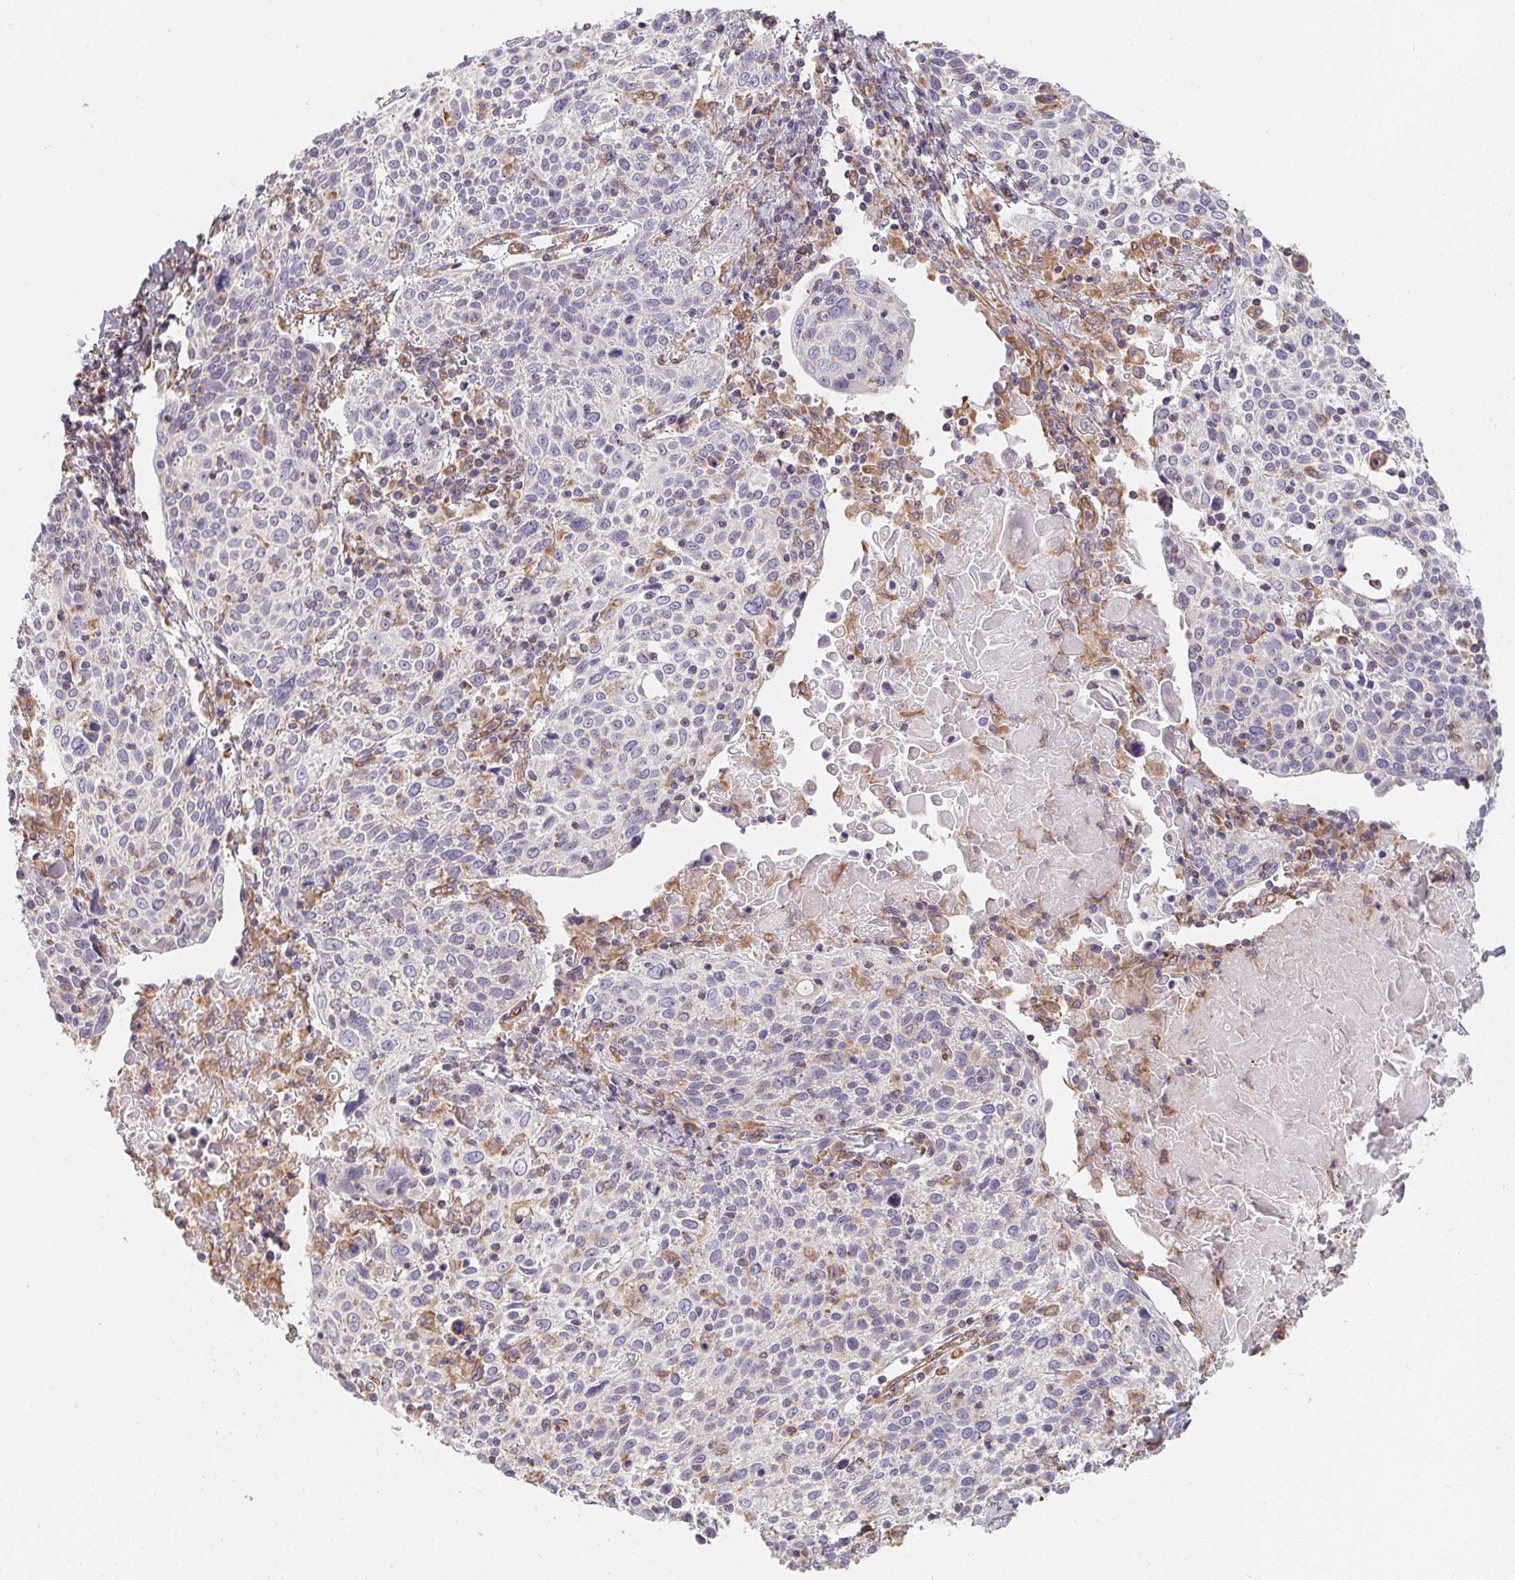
{"staining": {"intensity": "negative", "quantity": "none", "location": "none"}, "tissue": "cervical cancer", "cell_type": "Tumor cells", "image_type": "cancer", "snomed": [{"axis": "morphology", "description": "Squamous cell carcinoma, NOS"}, {"axis": "topography", "description": "Cervix"}], "caption": "Human cervical squamous cell carcinoma stained for a protein using immunohistochemistry exhibits no positivity in tumor cells.", "gene": "TBKBP1", "patient": {"sex": "female", "age": 61}}